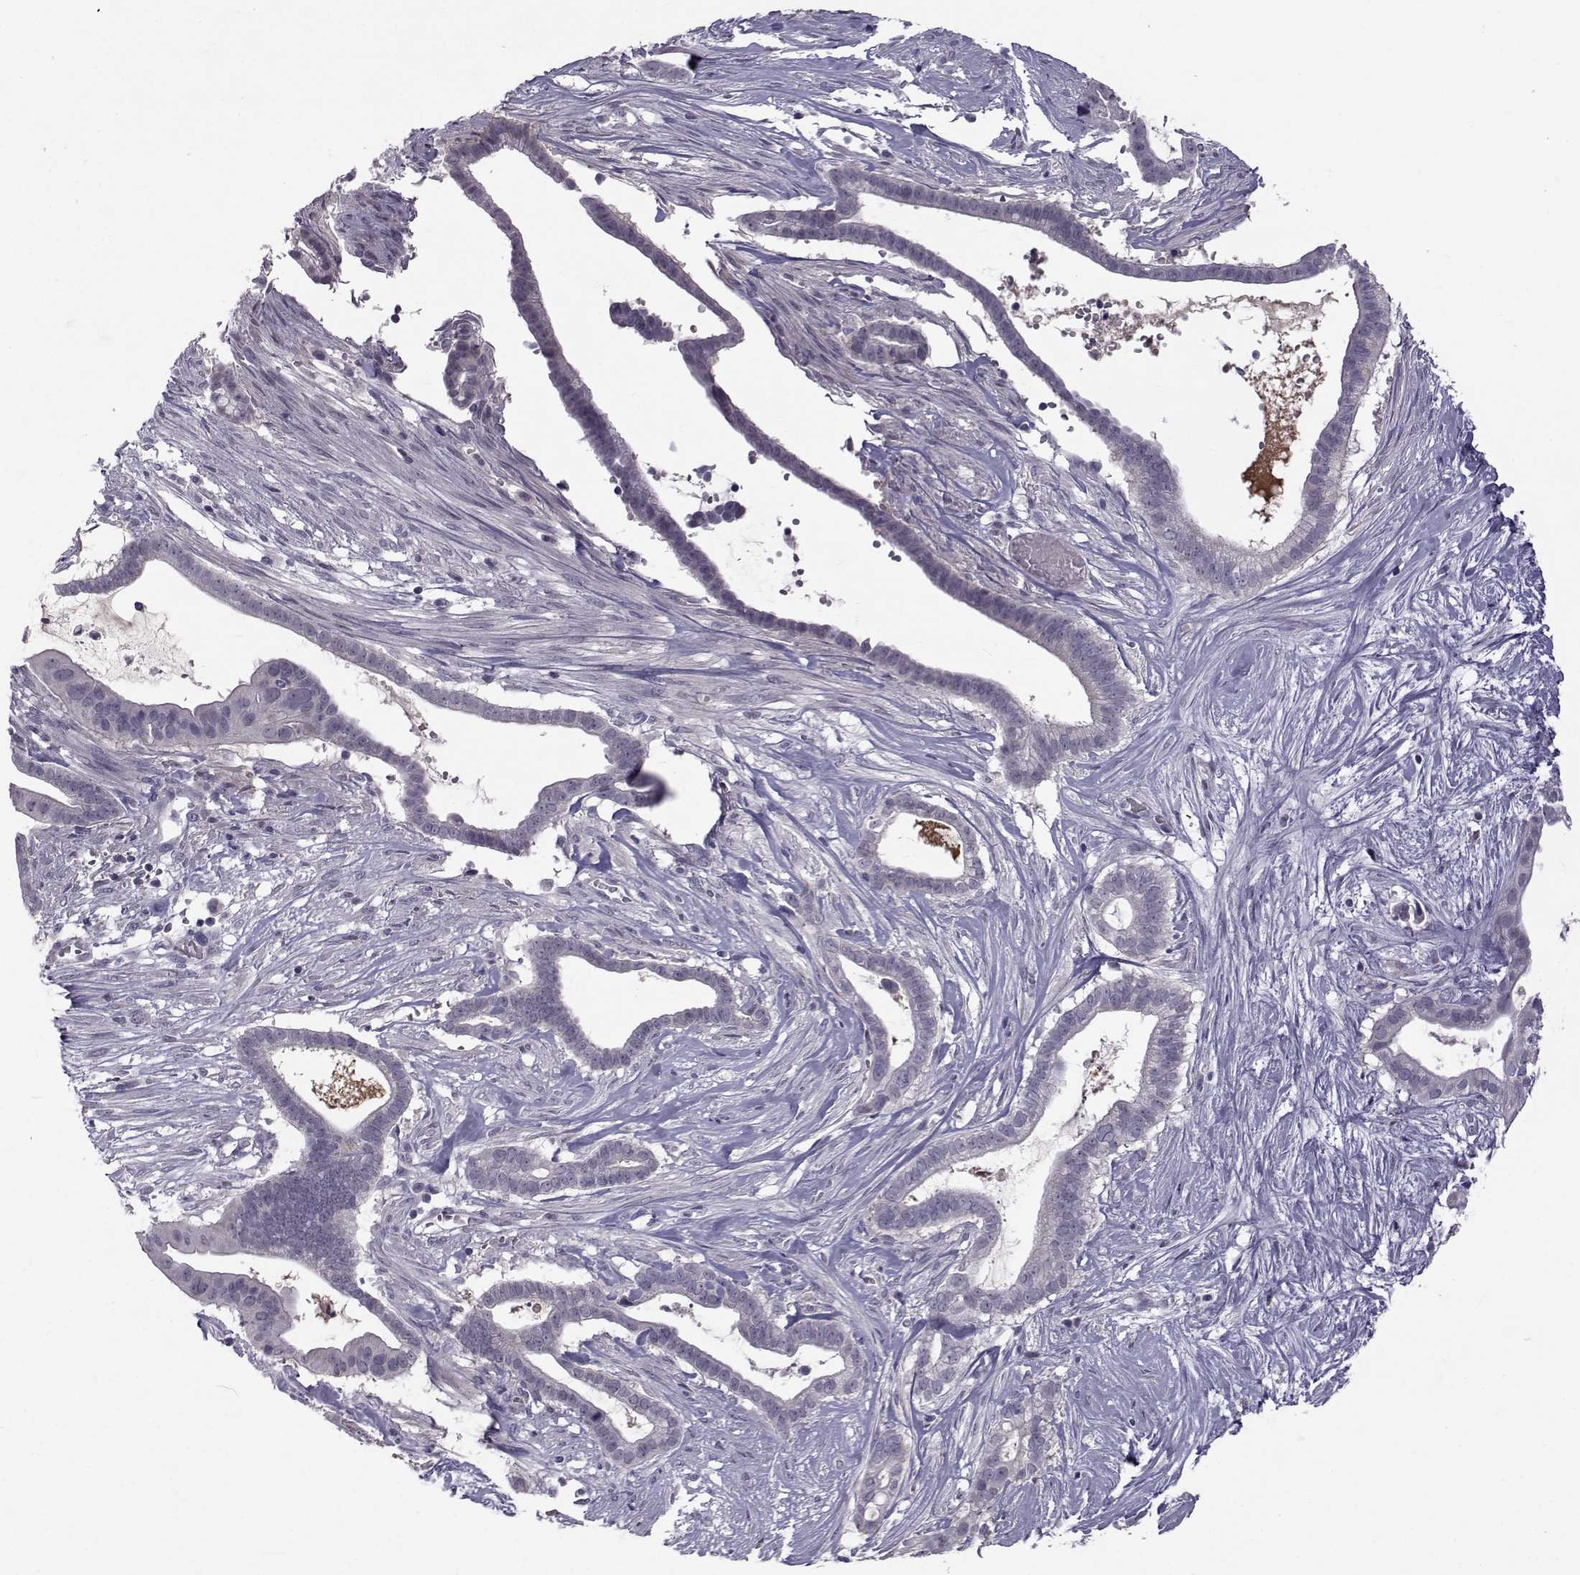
{"staining": {"intensity": "negative", "quantity": "none", "location": "none"}, "tissue": "pancreatic cancer", "cell_type": "Tumor cells", "image_type": "cancer", "snomed": [{"axis": "morphology", "description": "Adenocarcinoma, NOS"}, {"axis": "topography", "description": "Pancreas"}], "caption": "The immunohistochemistry (IHC) histopathology image has no significant staining in tumor cells of pancreatic cancer (adenocarcinoma) tissue.", "gene": "TNFRSF11B", "patient": {"sex": "male", "age": 61}}